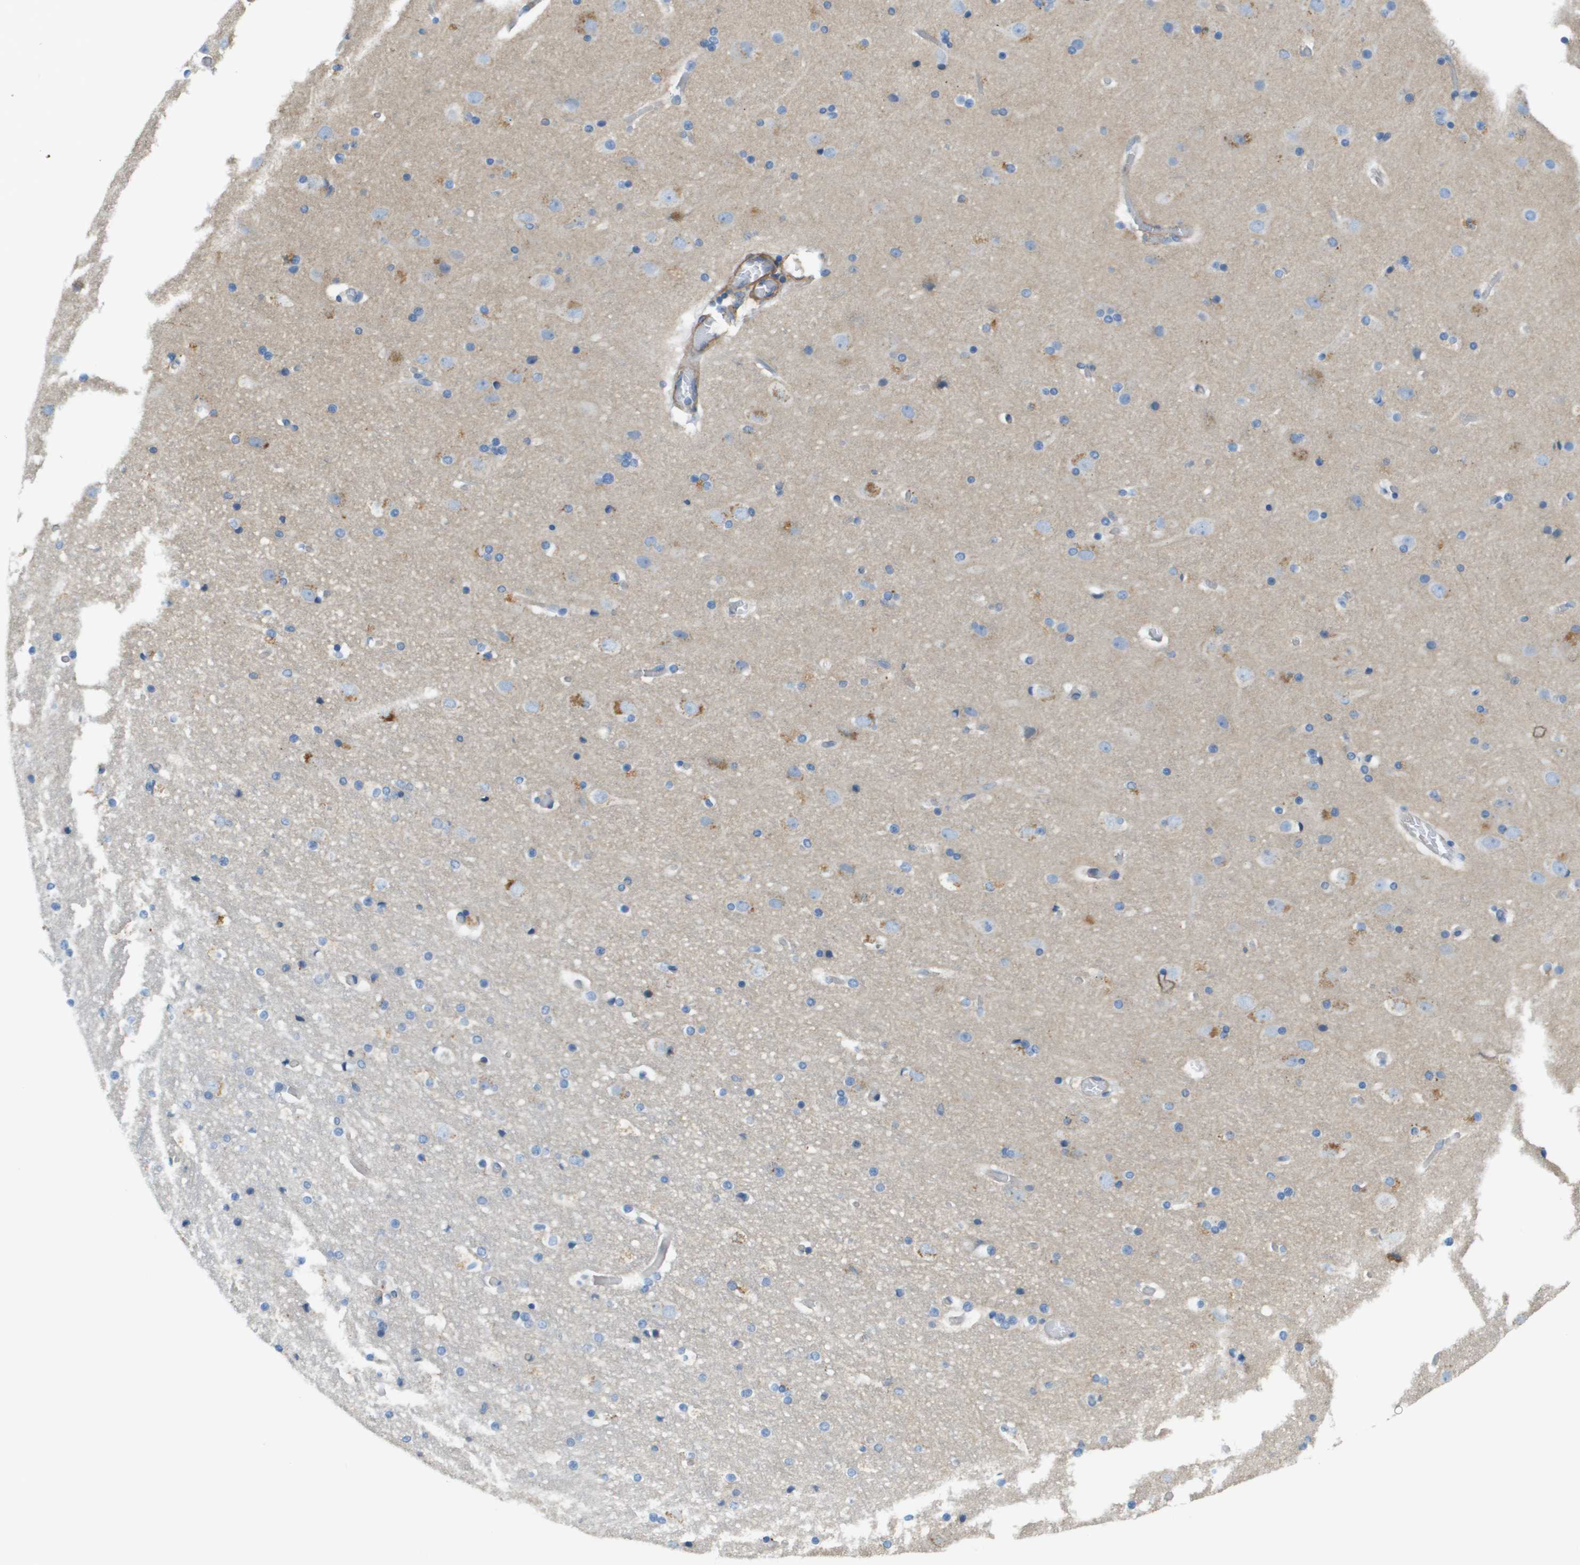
{"staining": {"intensity": "negative", "quantity": "none", "location": "none"}, "tissue": "cerebral cortex", "cell_type": "Endothelial cells", "image_type": "normal", "snomed": [{"axis": "morphology", "description": "Normal tissue, NOS"}, {"axis": "topography", "description": "Cerebral cortex"}], "caption": "IHC of normal cerebral cortex displays no staining in endothelial cells.", "gene": "MYH11", "patient": {"sex": "male", "age": 57}}